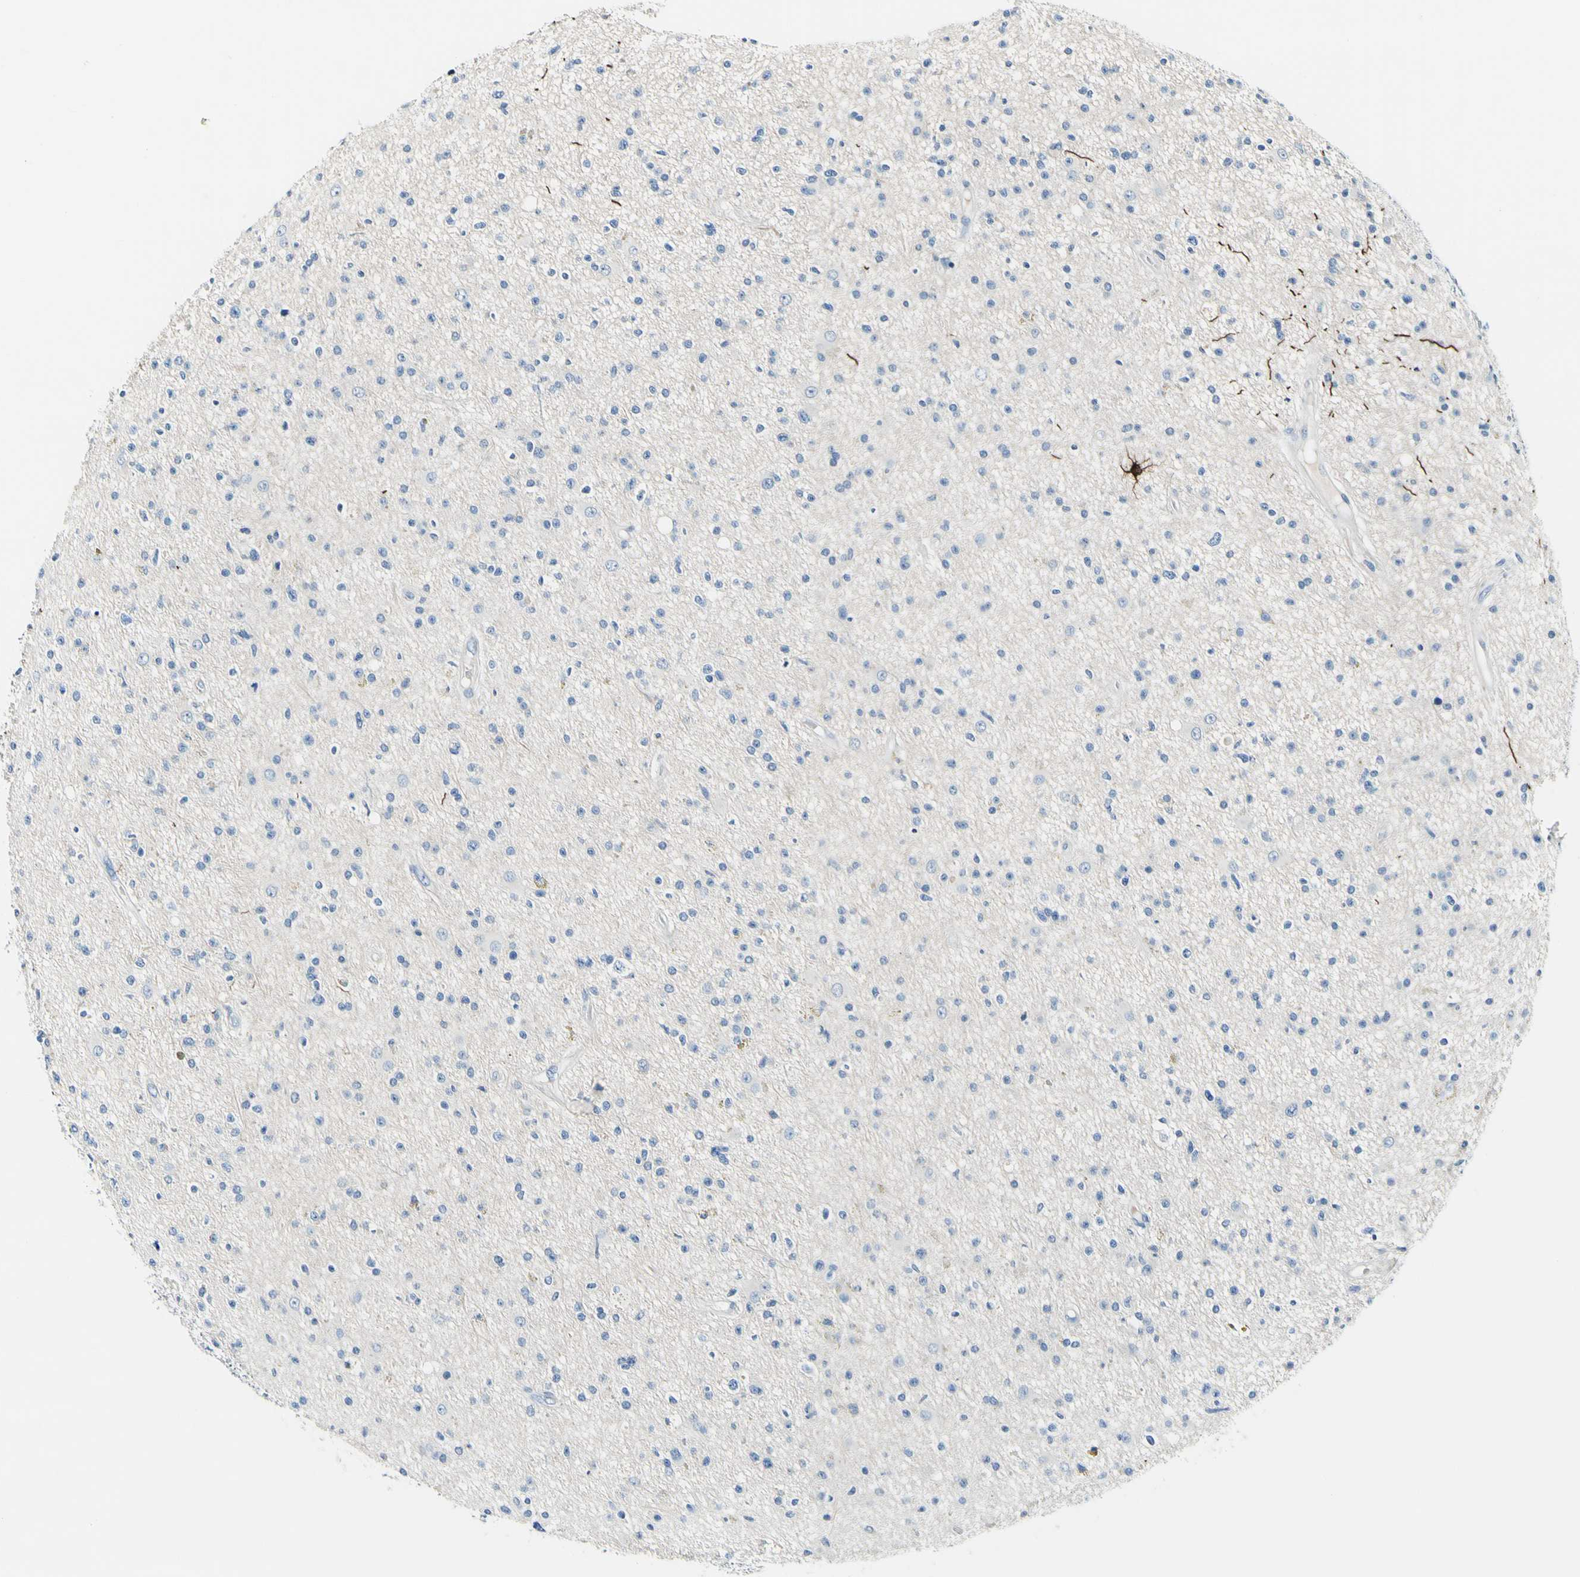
{"staining": {"intensity": "negative", "quantity": "none", "location": "none"}, "tissue": "glioma", "cell_type": "Tumor cells", "image_type": "cancer", "snomed": [{"axis": "morphology", "description": "Glioma, malignant, High grade"}, {"axis": "topography", "description": "Brain"}], "caption": "Histopathology image shows no protein positivity in tumor cells of high-grade glioma (malignant) tissue. (IHC, brightfield microscopy, high magnification).", "gene": "COL6A3", "patient": {"sex": "male", "age": 33}}